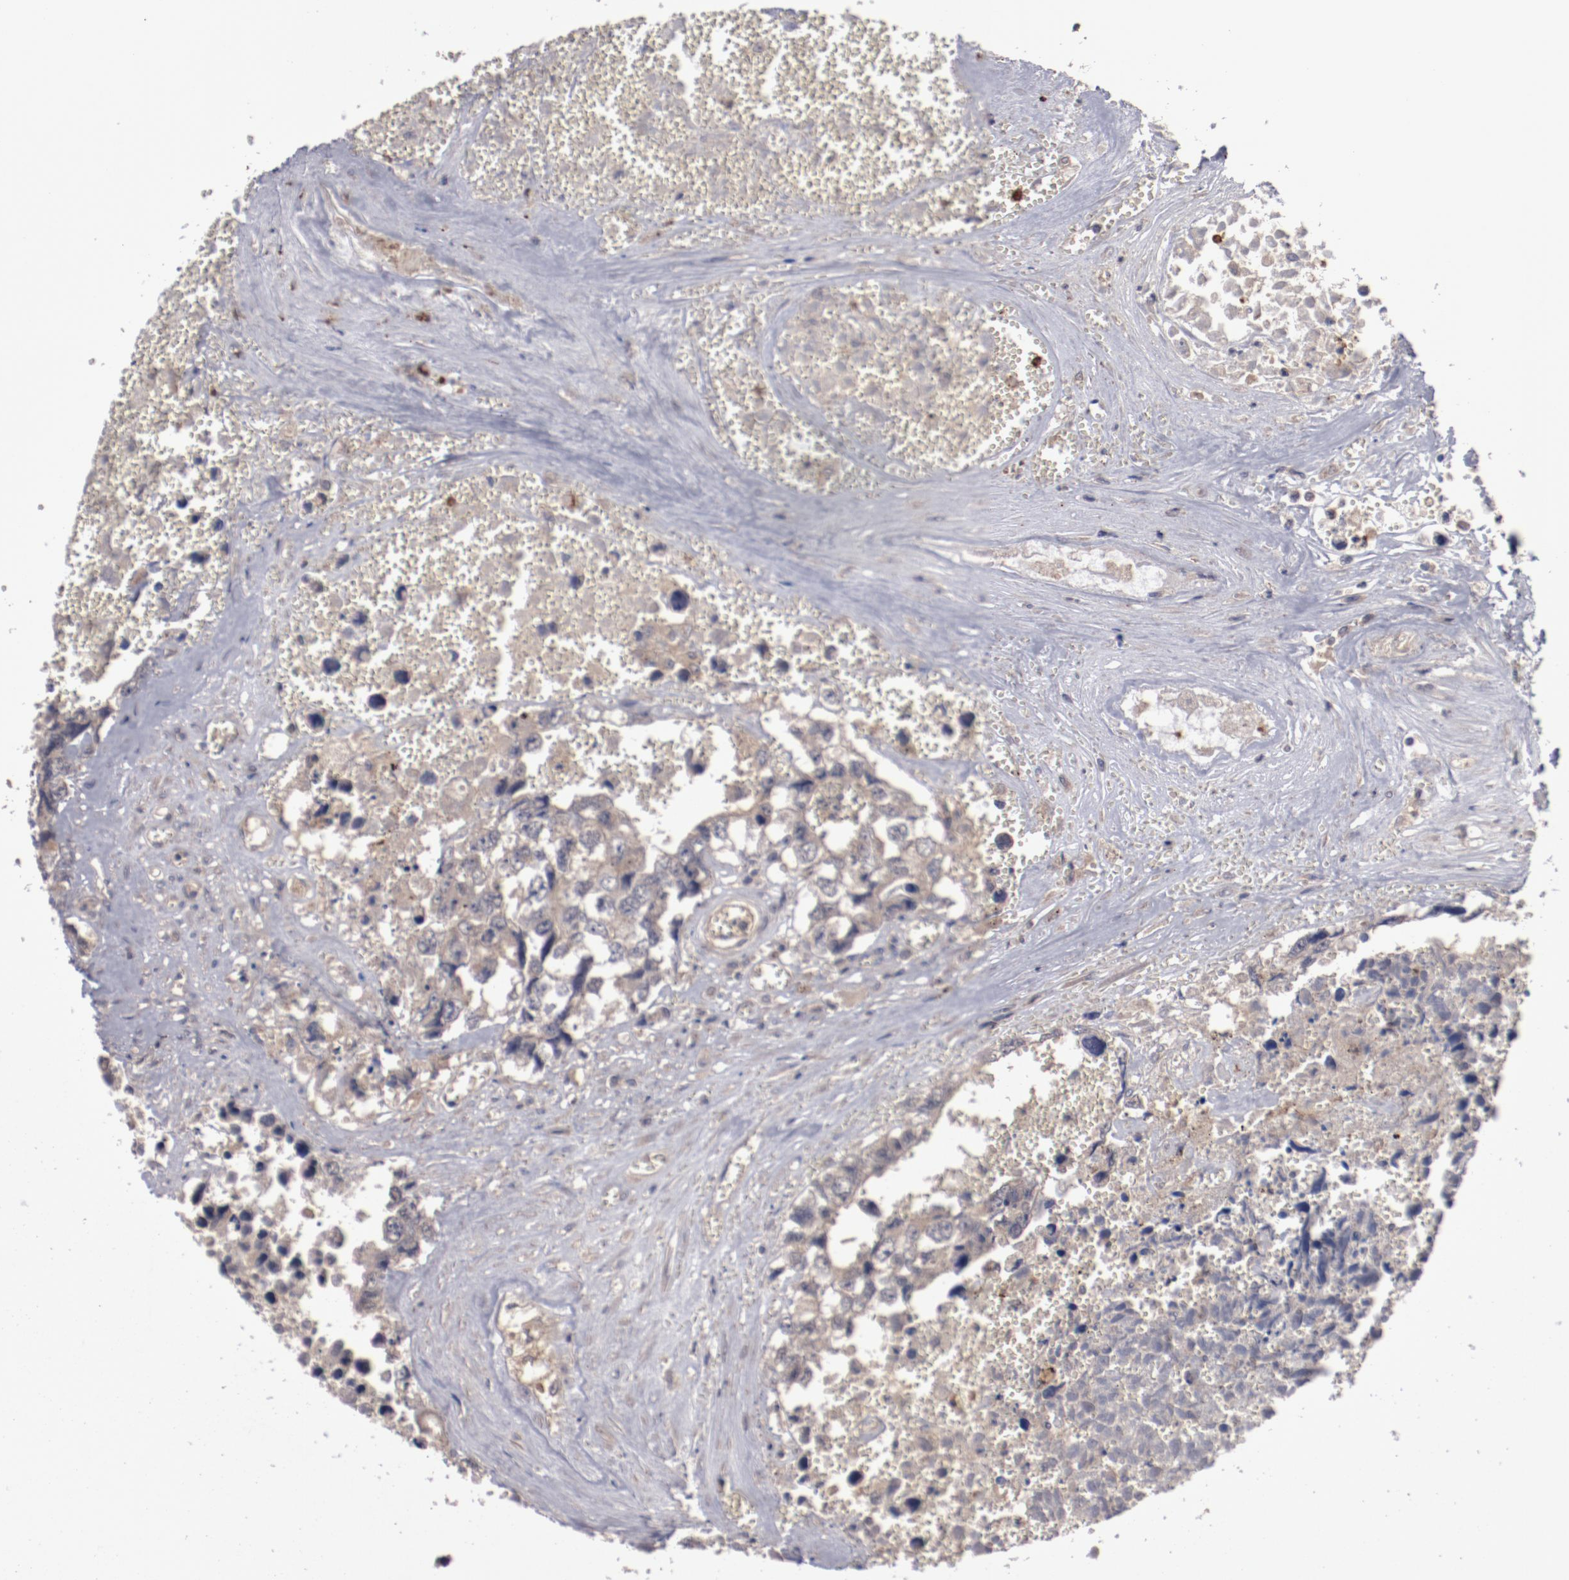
{"staining": {"intensity": "moderate", "quantity": ">75%", "location": "cytoplasmic/membranous"}, "tissue": "testis cancer", "cell_type": "Tumor cells", "image_type": "cancer", "snomed": [{"axis": "morphology", "description": "Carcinoma, Embryonal, NOS"}, {"axis": "topography", "description": "Testis"}], "caption": "Protein expression analysis of testis embryonal carcinoma demonstrates moderate cytoplasmic/membranous expression in about >75% of tumor cells.", "gene": "LRRC75B", "patient": {"sex": "male", "age": 31}}